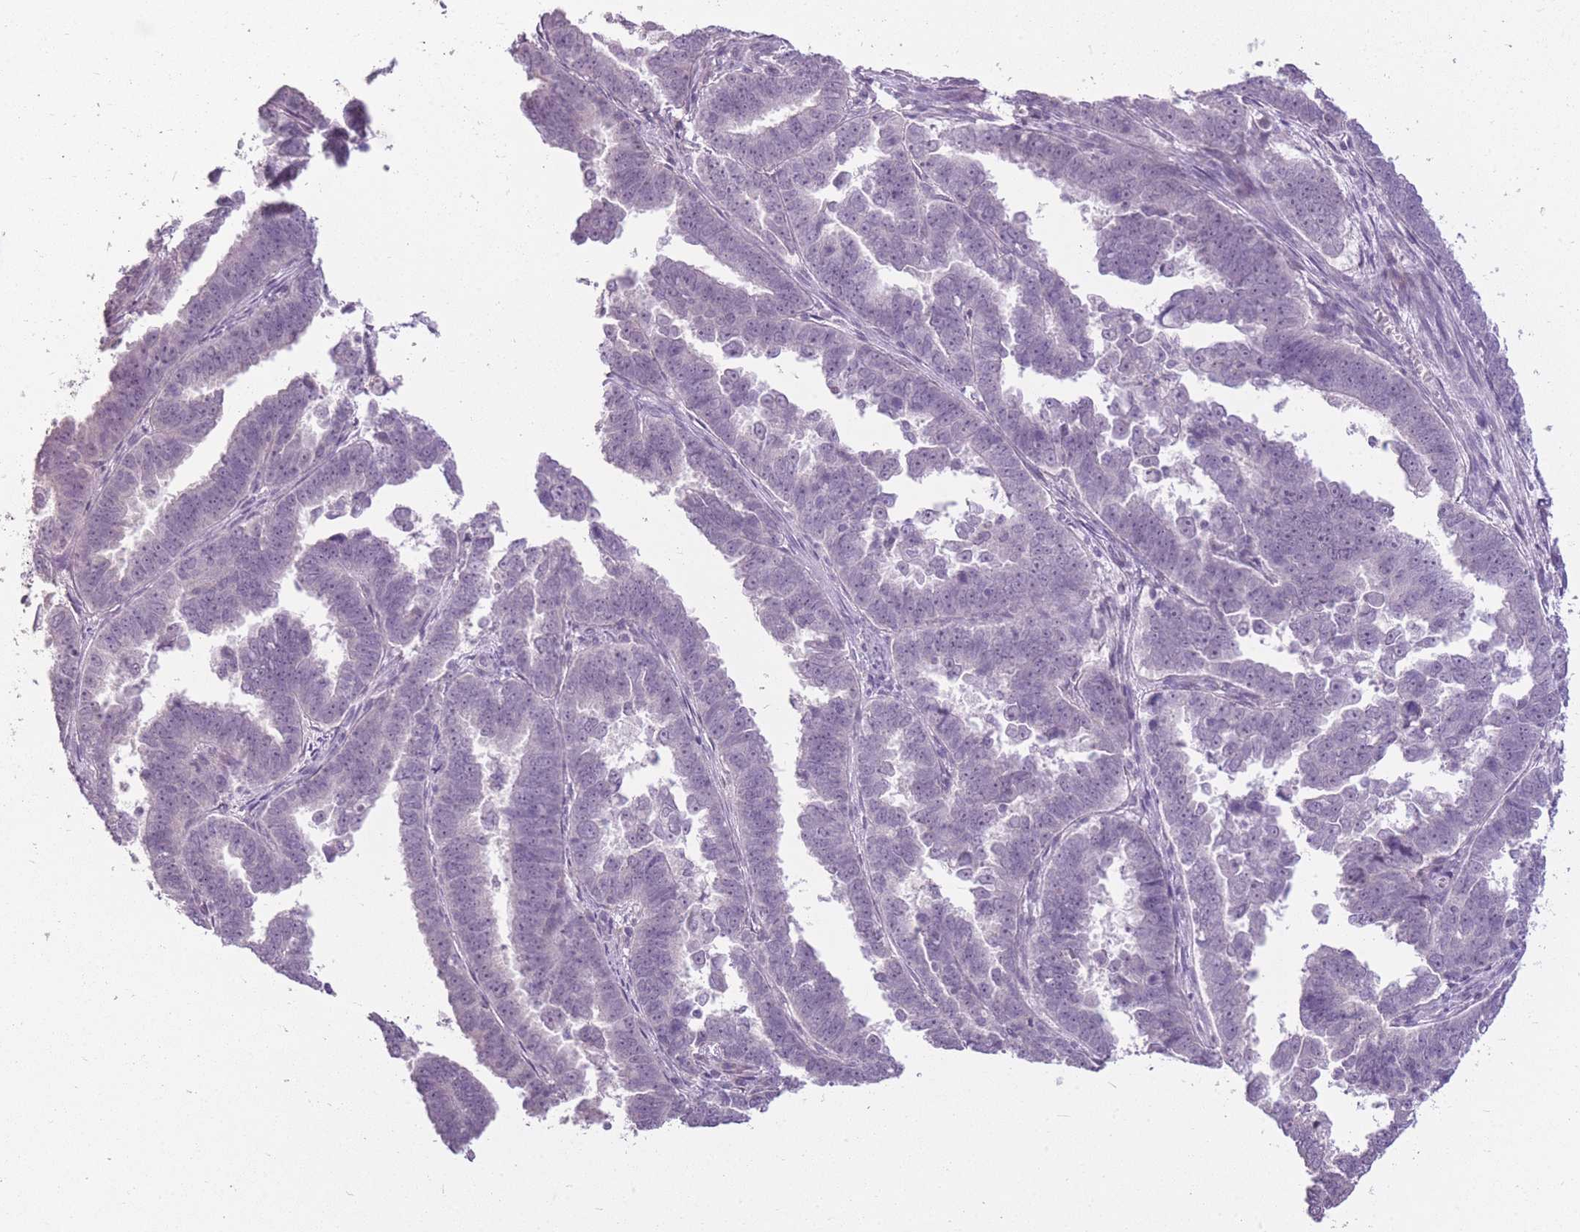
{"staining": {"intensity": "negative", "quantity": "none", "location": "none"}, "tissue": "endometrial cancer", "cell_type": "Tumor cells", "image_type": "cancer", "snomed": [{"axis": "morphology", "description": "Adenocarcinoma, NOS"}, {"axis": "topography", "description": "Endometrium"}], "caption": "Histopathology image shows no protein expression in tumor cells of endometrial cancer (adenocarcinoma) tissue.", "gene": "ZBTB24", "patient": {"sex": "female", "age": 75}}